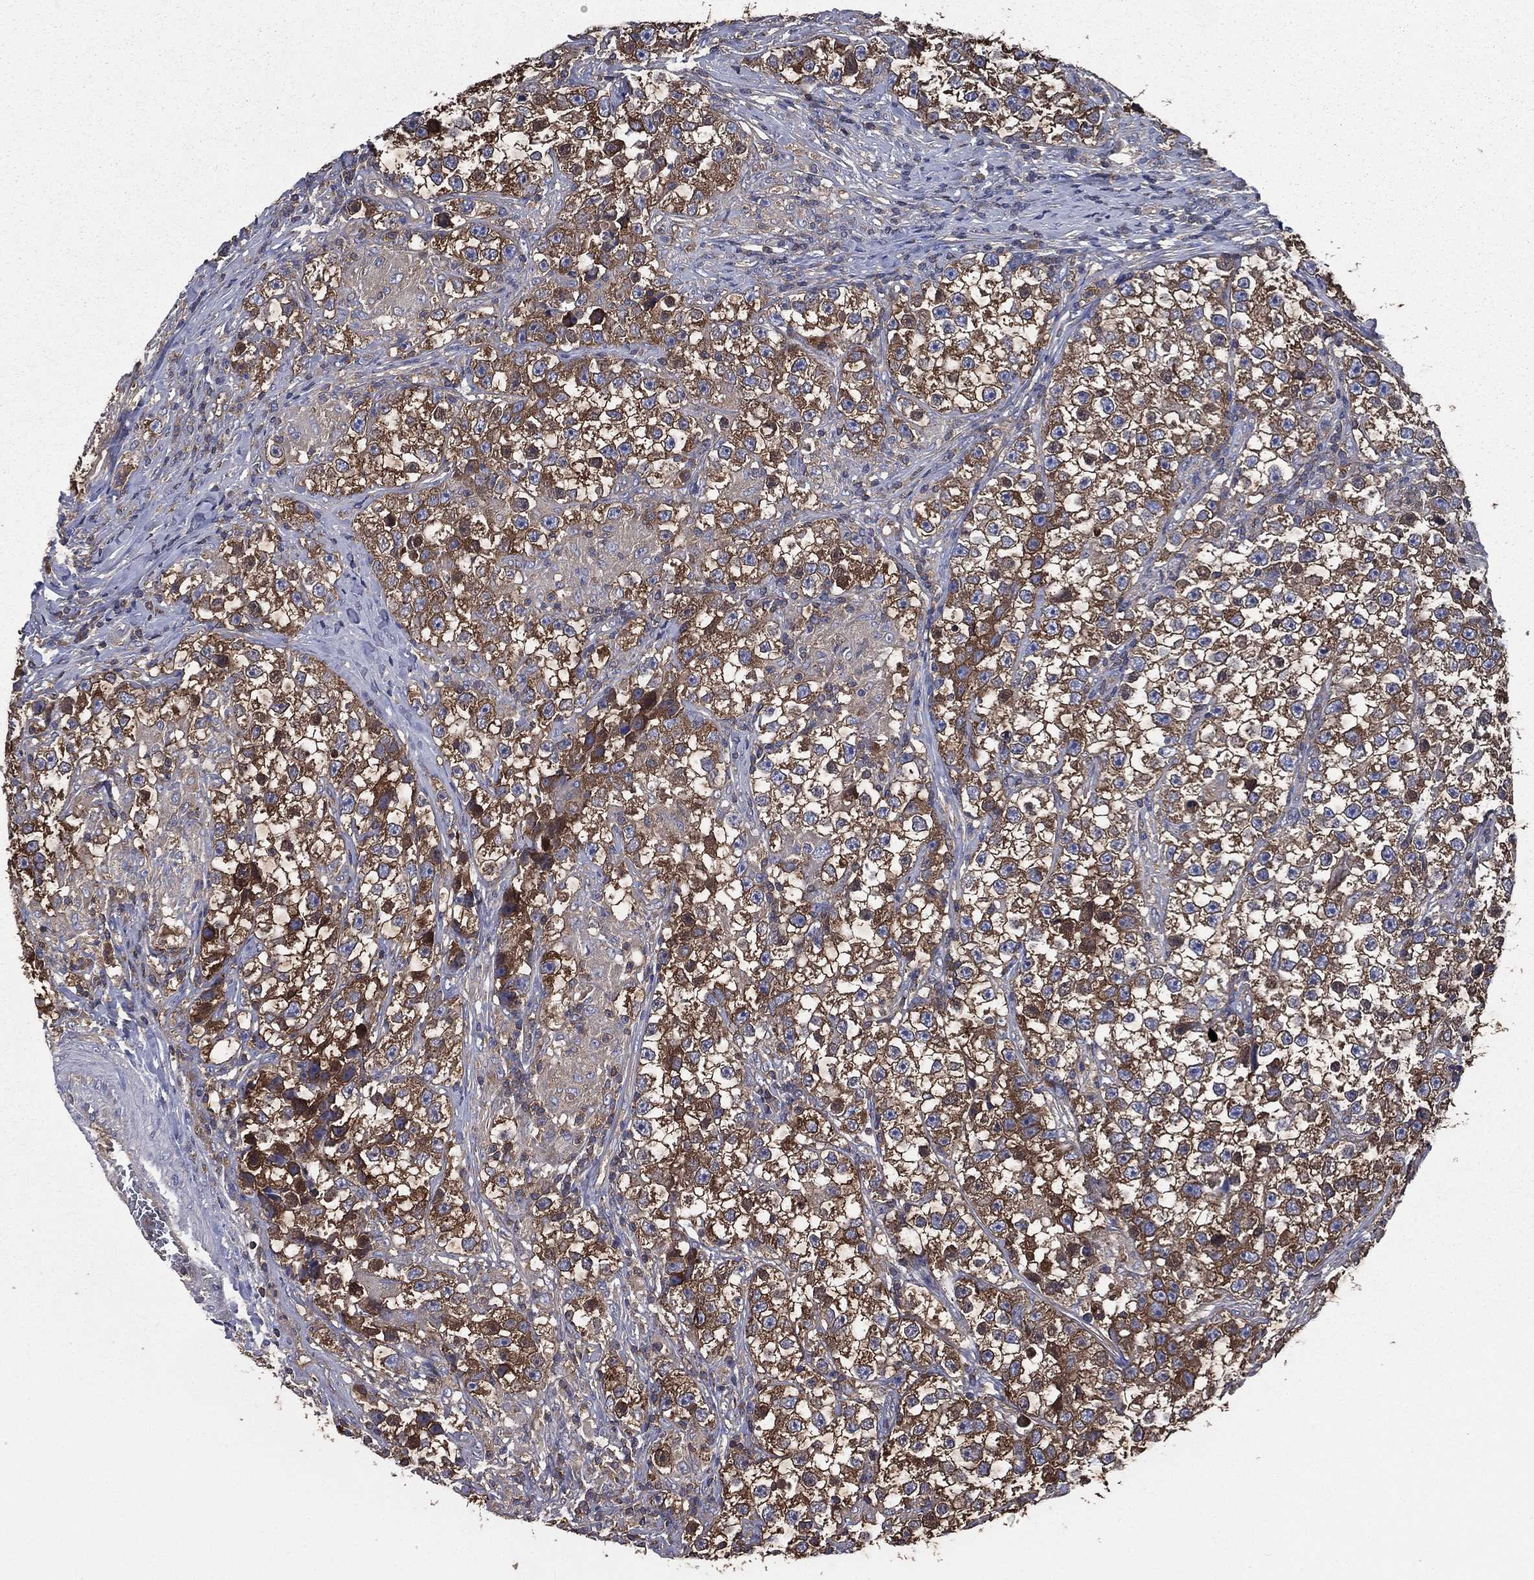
{"staining": {"intensity": "strong", "quantity": "25%-75%", "location": "cytoplasmic/membranous"}, "tissue": "testis cancer", "cell_type": "Tumor cells", "image_type": "cancer", "snomed": [{"axis": "morphology", "description": "Seminoma, NOS"}, {"axis": "topography", "description": "Testis"}], "caption": "Testis cancer tissue demonstrates strong cytoplasmic/membranous positivity in about 25%-75% of tumor cells, visualized by immunohistochemistry. (DAB = brown stain, brightfield microscopy at high magnification).", "gene": "SARS1", "patient": {"sex": "male", "age": 46}}